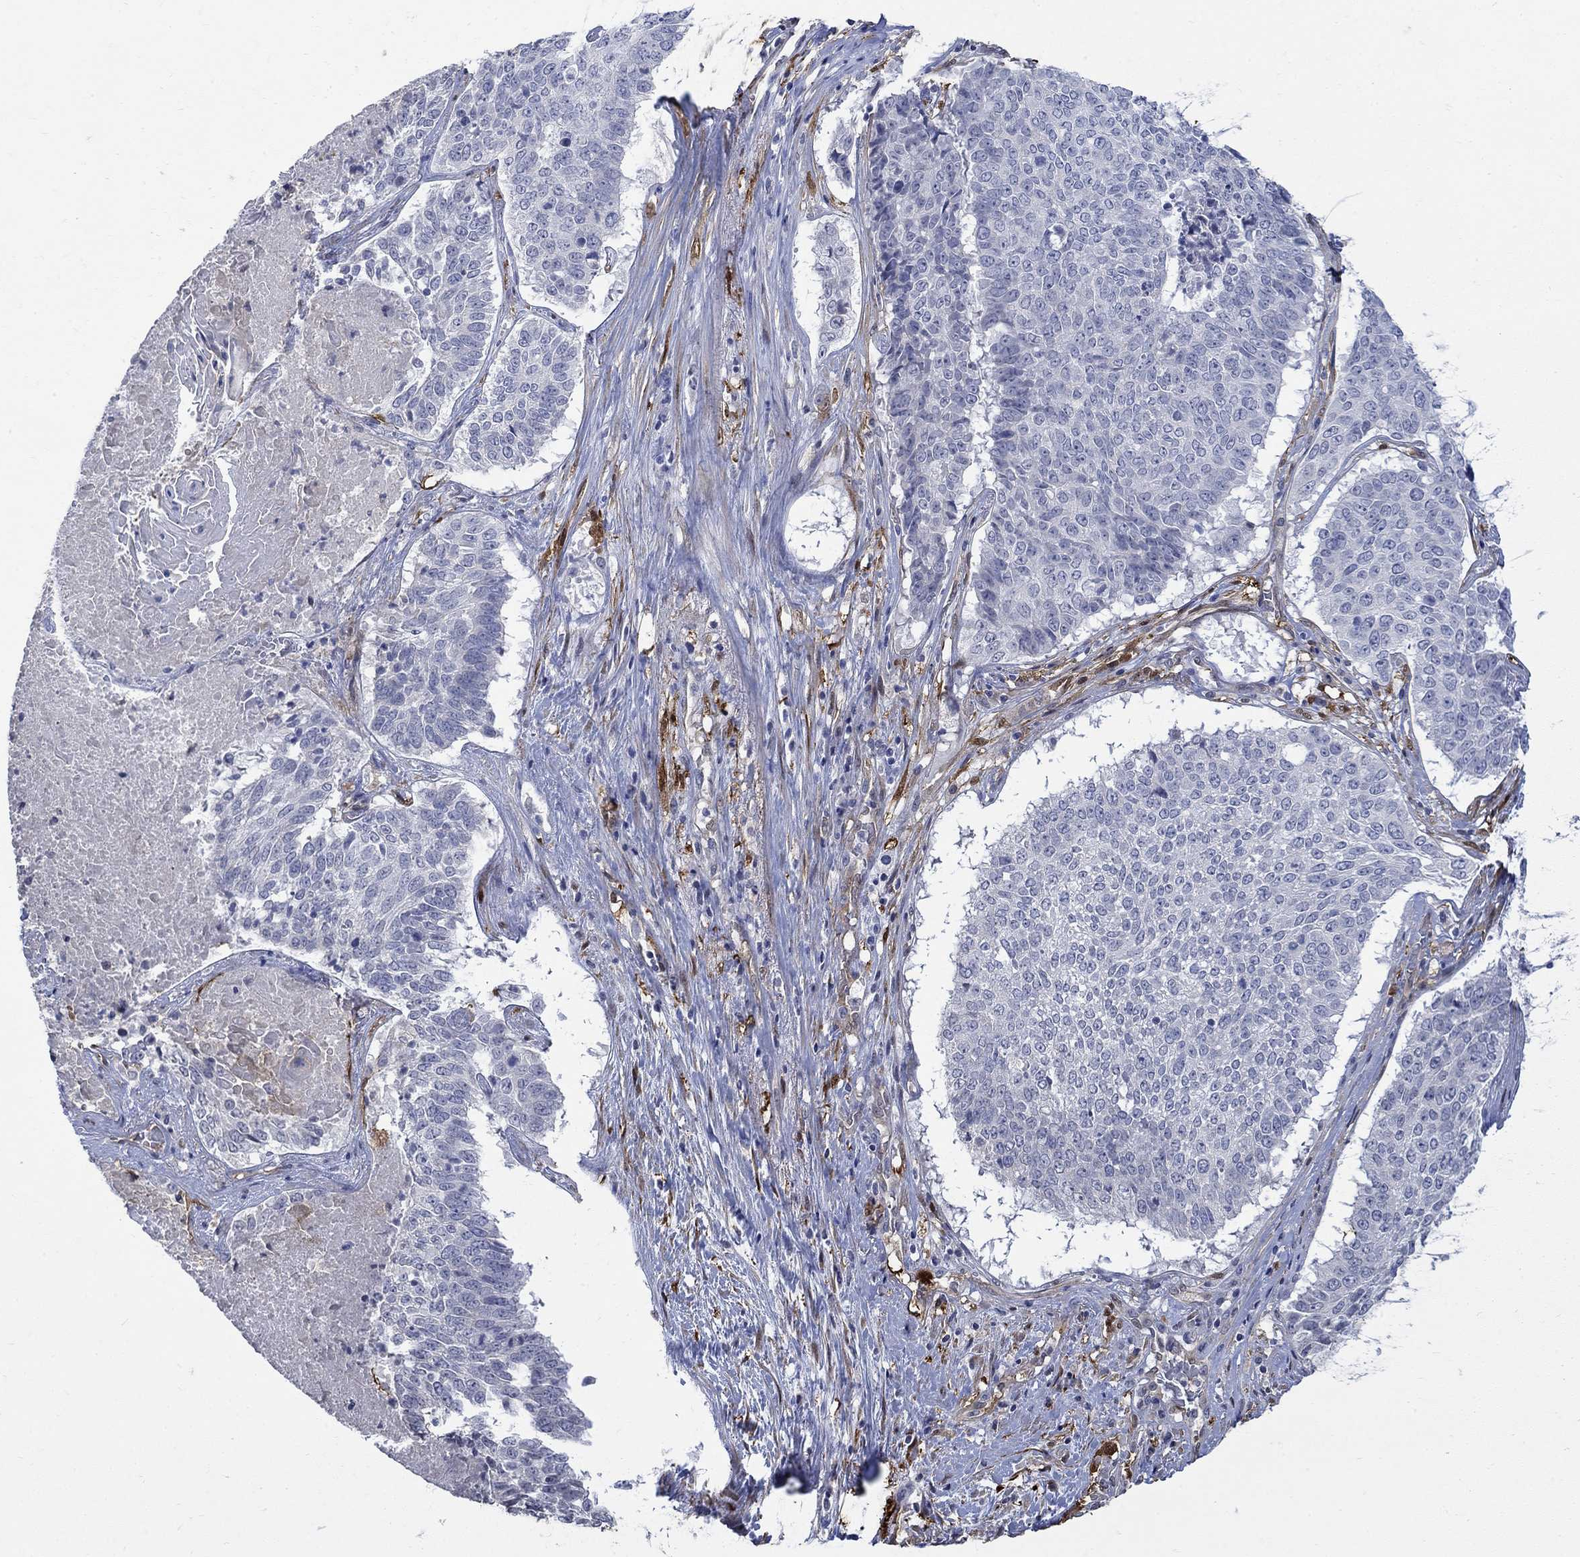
{"staining": {"intensity": "negative", "quantity": "none", "location": "none"}, "tissue": "lung cancer", "cell_type": "Tumor cells", "image_type": "cancer", "snomed": [{"axis": "morphology", "description": "Squamous cell carcinoma, NOS"}, {"axis": "topography", "description": "Lung"}], "caption": "Immunohistochemistry histopathology image of neoplastic tissue: squamous cell carcinoma (lung) stained with DAB (3,3'-diaminobenzidine) exhibits no significant protein positivity in tumor cells.", "gene": "TGM2", "patient": {"sex": "male", "age": 64}}